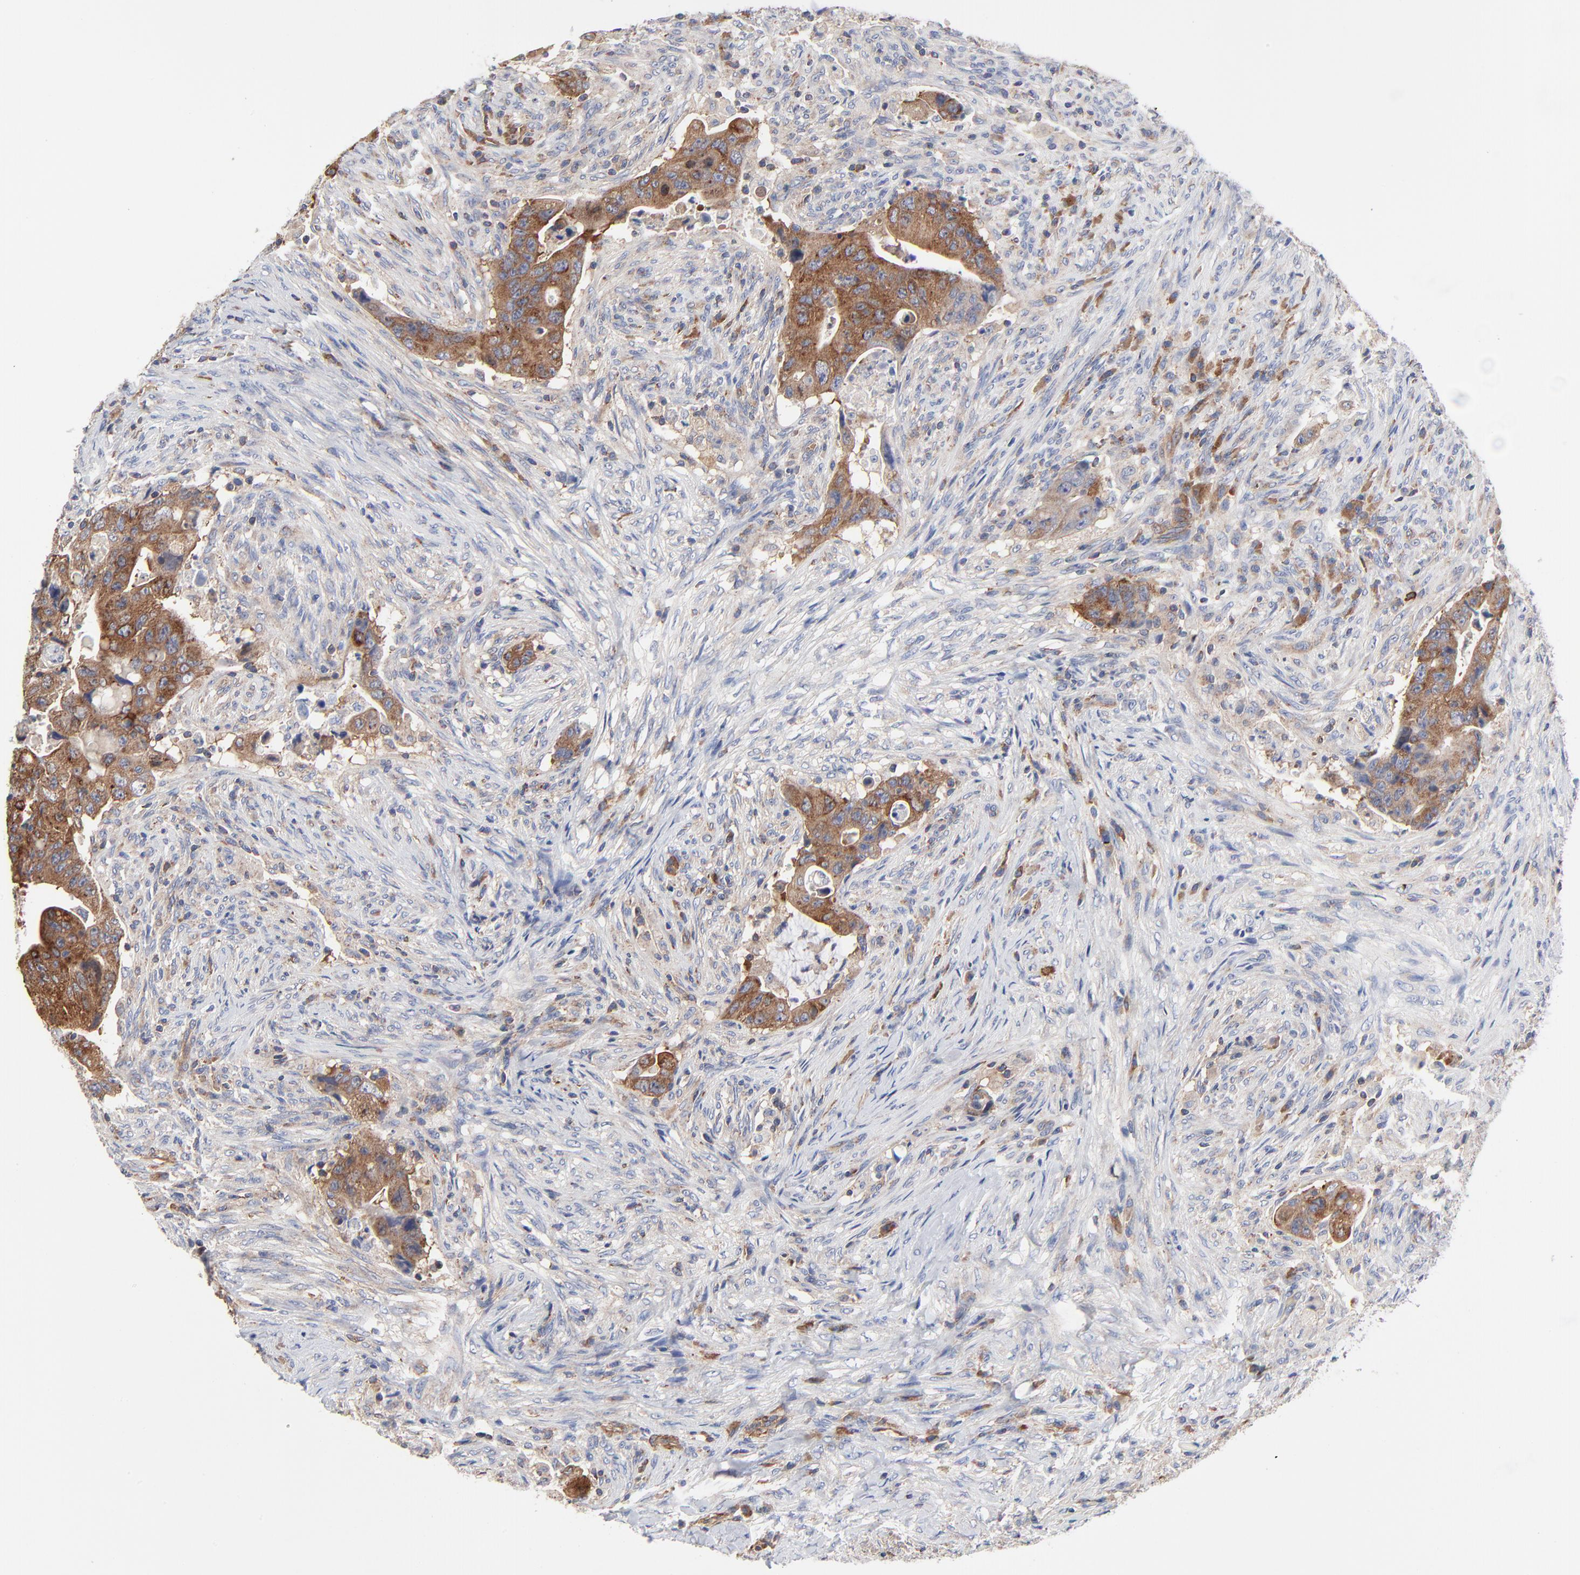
{"staining": {"intensity": "strong", "quantity": ">75%", "location": "cytoplasmic/membranous"}, "tissue": "colorectal cancer", "cell_type": "Tumor cells", "image_type": "cancer", "snomed": [{"axis": "morphology", "description": "Adenocarcinoma, NOS"}, {"axis": "topography", "description": "Rectum"}], "caption": "Strong cytoplasmic/membranous staining for a protein is present in about >75% of tumor cells of colorectal adenocarcinoma using immunohistochemistry.", "gene": "CD2AP", "patient": {"sex": "female", "age": 71}}